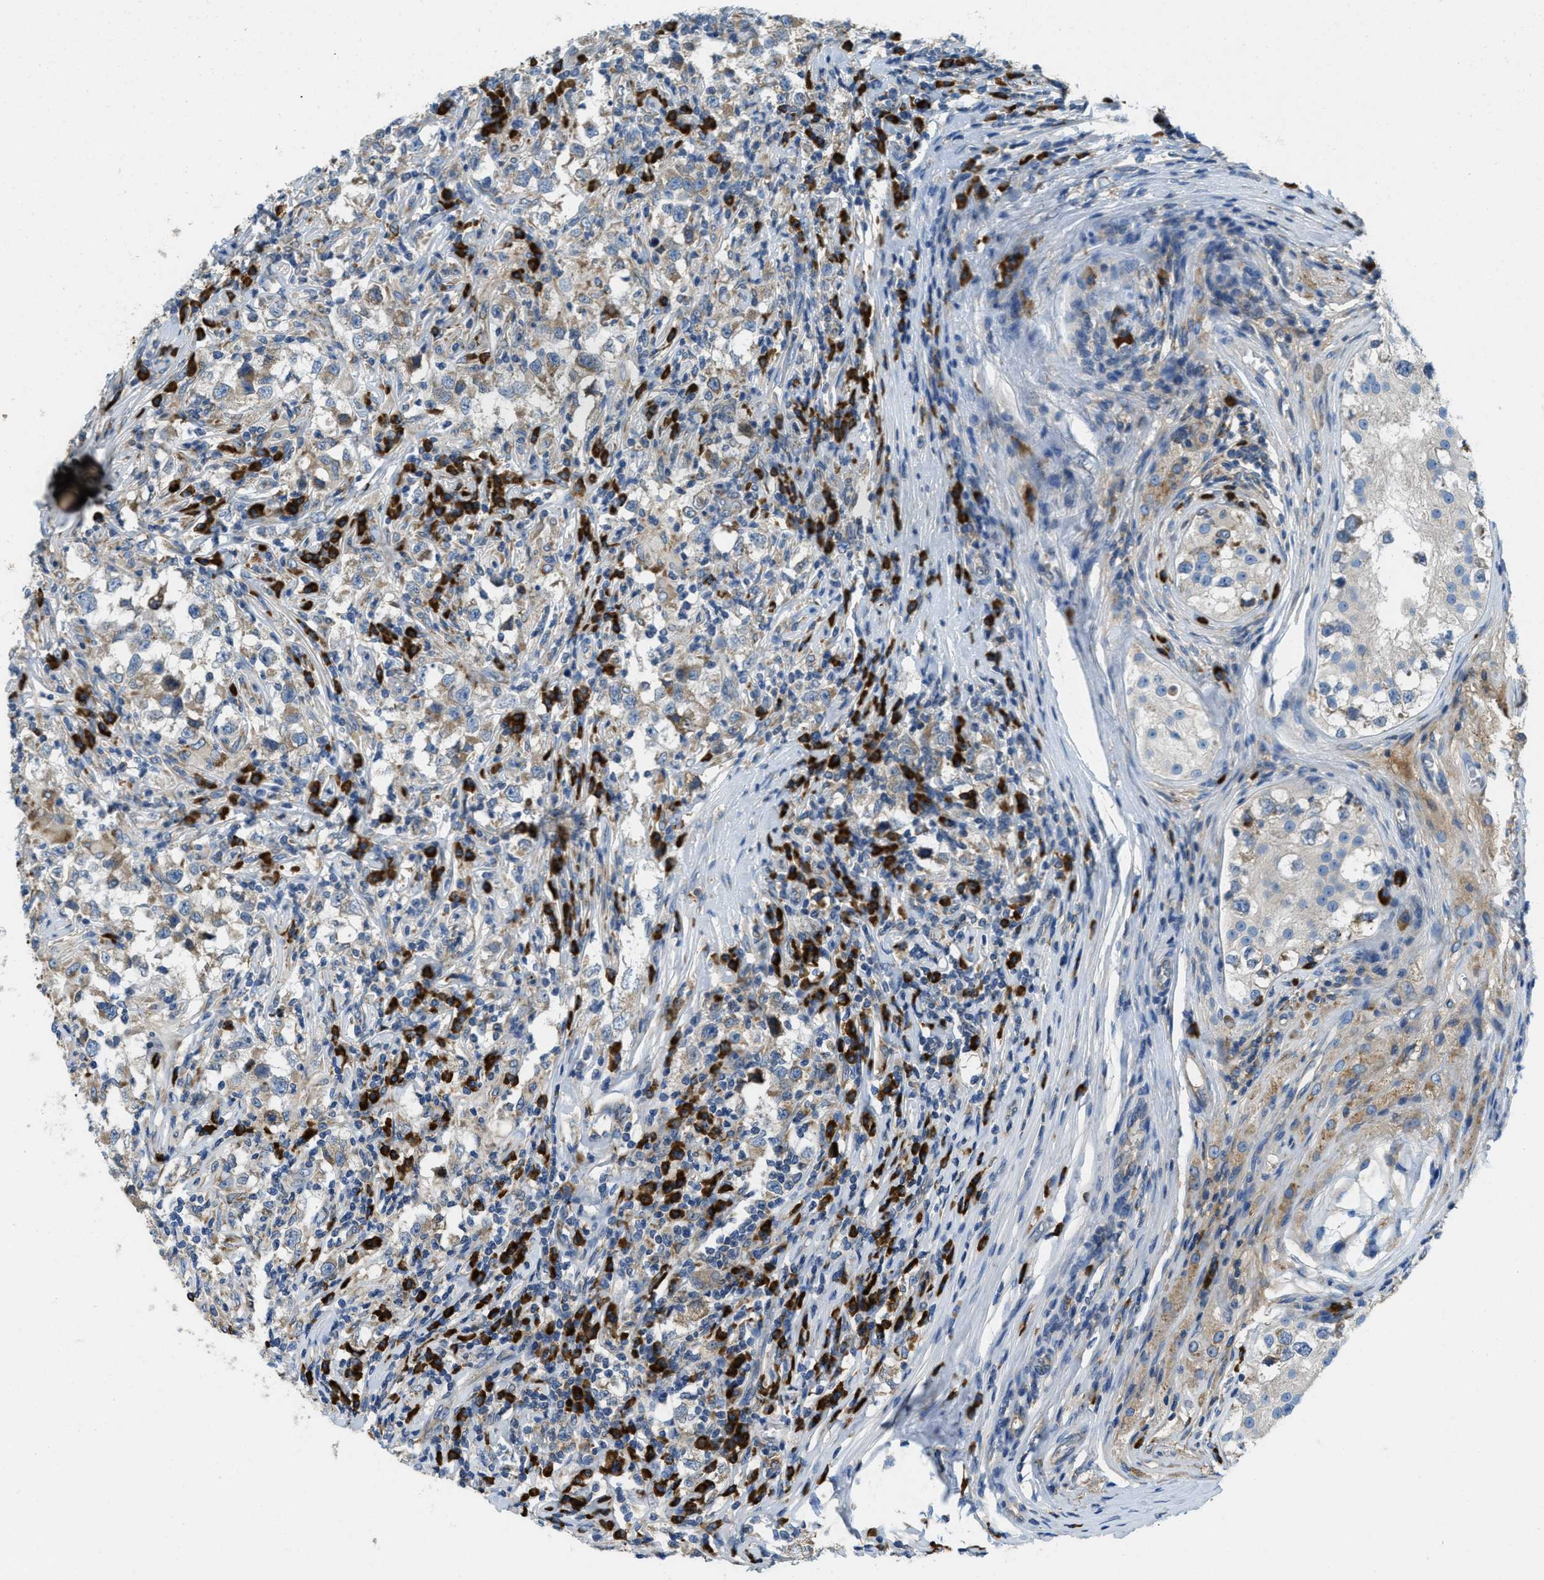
{"staining": {"intensity": "weak", "quantity": "25%-75%", "location": "cytoplasmic/membranous"}, "tissue": "testis cancer", "cell_type": "Tumor cells", "image_type": "cancer", "snomed": [{"axis": "morphology", "description": "Carcinoma, Embryonal, NOS"}, {"axis": "topography", "description": "Testis"}], "caption": "Embryonal carcinoma (testis) was stained to show a protein in brown. There is low levels of weak cytoplasmic/membranous staining in about 25%-75% of tumor cells.", "gene": "SSR1", "patient": {"sex": "male", "age": 21}}